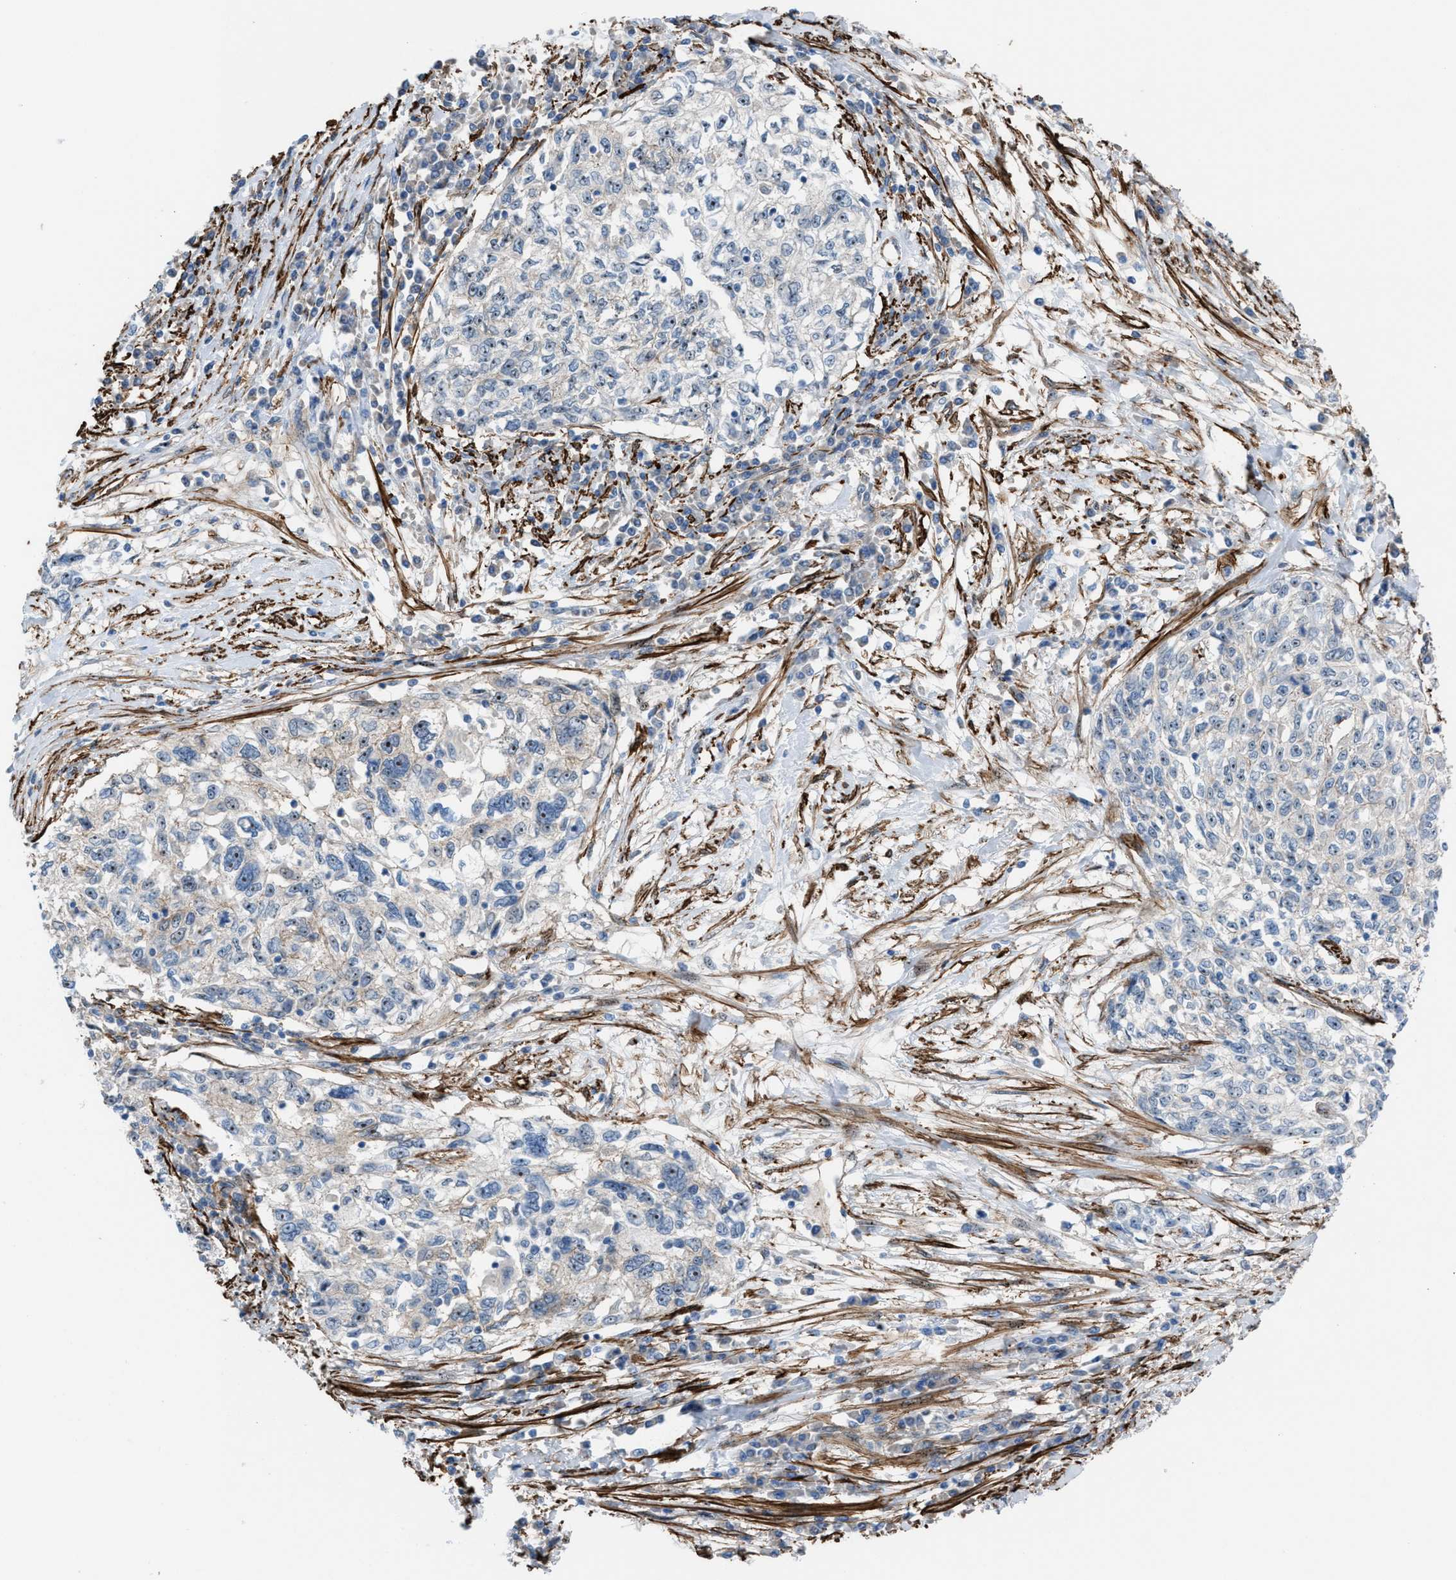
{"staining": {"intensity": "weak", "quantity": "<25%", "location": "nuclear"}, "tissue": "cervical cancer", "cell_type": "Tumor cells", "image_type": "cancer", "snomed": [{"axis": "morphology", "description": "Squamous cell carcinoma, NOS"}, {"axis": "topography", "description": "Cervix"}], "caption": "Tumor cells are negative for brown protein staining in cervical cancer (squamous cell carcinoma).", "gene": "NQO2", "patient": {"sex": "female", "age": 57}}